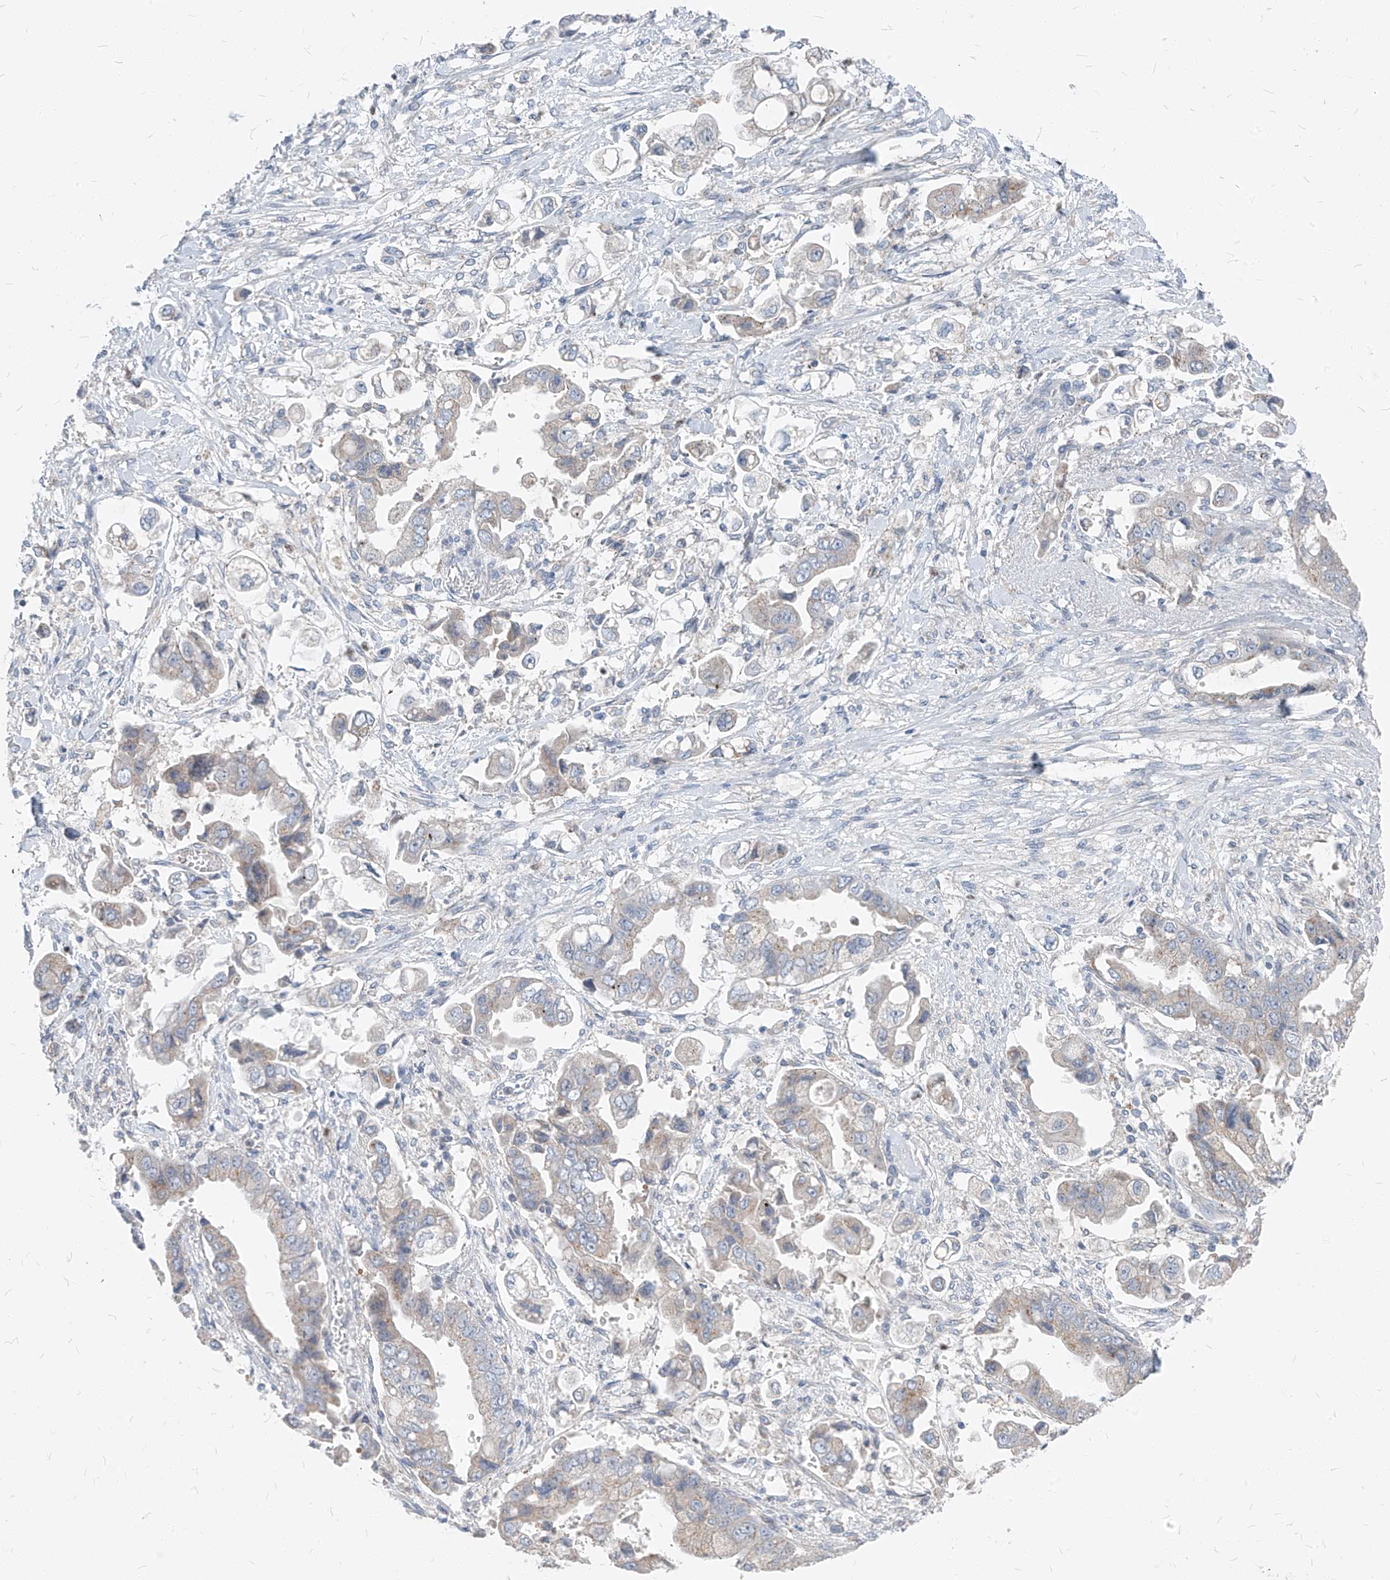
{"staining": {"intensity": "weak", "quantity": "<25%", "location": "cytoplasmic/membranous"}, "tissue": "stomach cancer", "cell_type": "Tumor cells", "image_type": "cancer", "snomed": [{"axis": "morphology", "description": "Adenocarcinoma, NOS"}, {"axis": "topography", "description": "Stomach"}], "caption": "The immunohistochemistry histopathology image has no significant positivity in tumor cells of stomach cancer (adenocarcinoma) tissue.", "gene": "CHMP2B", "patient": {"sex": "male", "age": 62}}